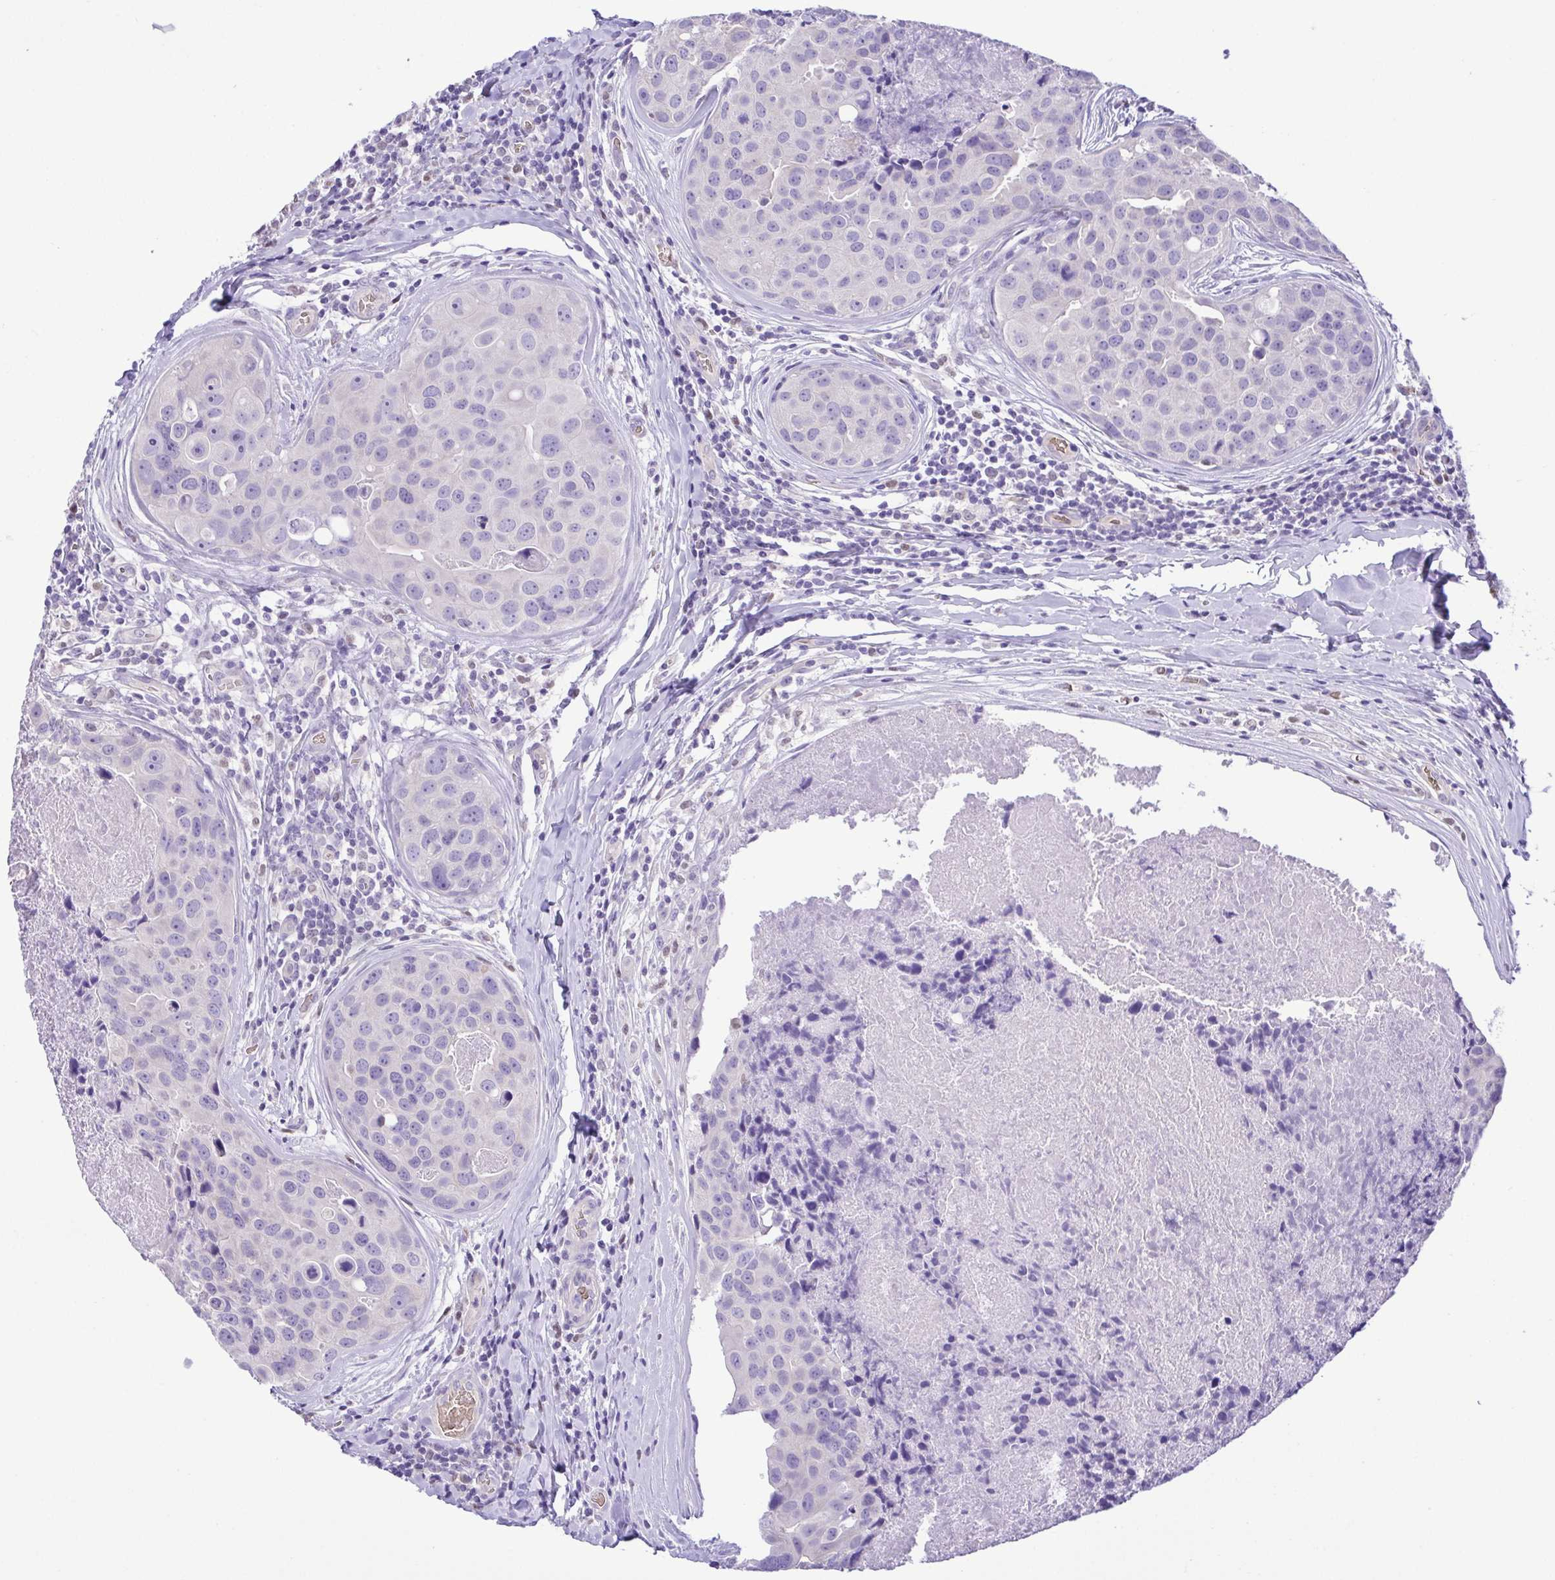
{"staining": {"intensity": "negative", "quantity": "none", "location": "none"}, "tissue": "breast cancer", "cell_type": "Tumor cells", "image_type": "cancer", "snomed": [{"axis": "morphology", "description": "Duct carcinoma"}, {"axis": "topography", "description": "Breast"}], "caption": "There is no significant expression in tumor cells of infiltrating ductal carcinoma (breast).", "gene": "EPB42", "patient": {"sex": "female", "age": 24}}